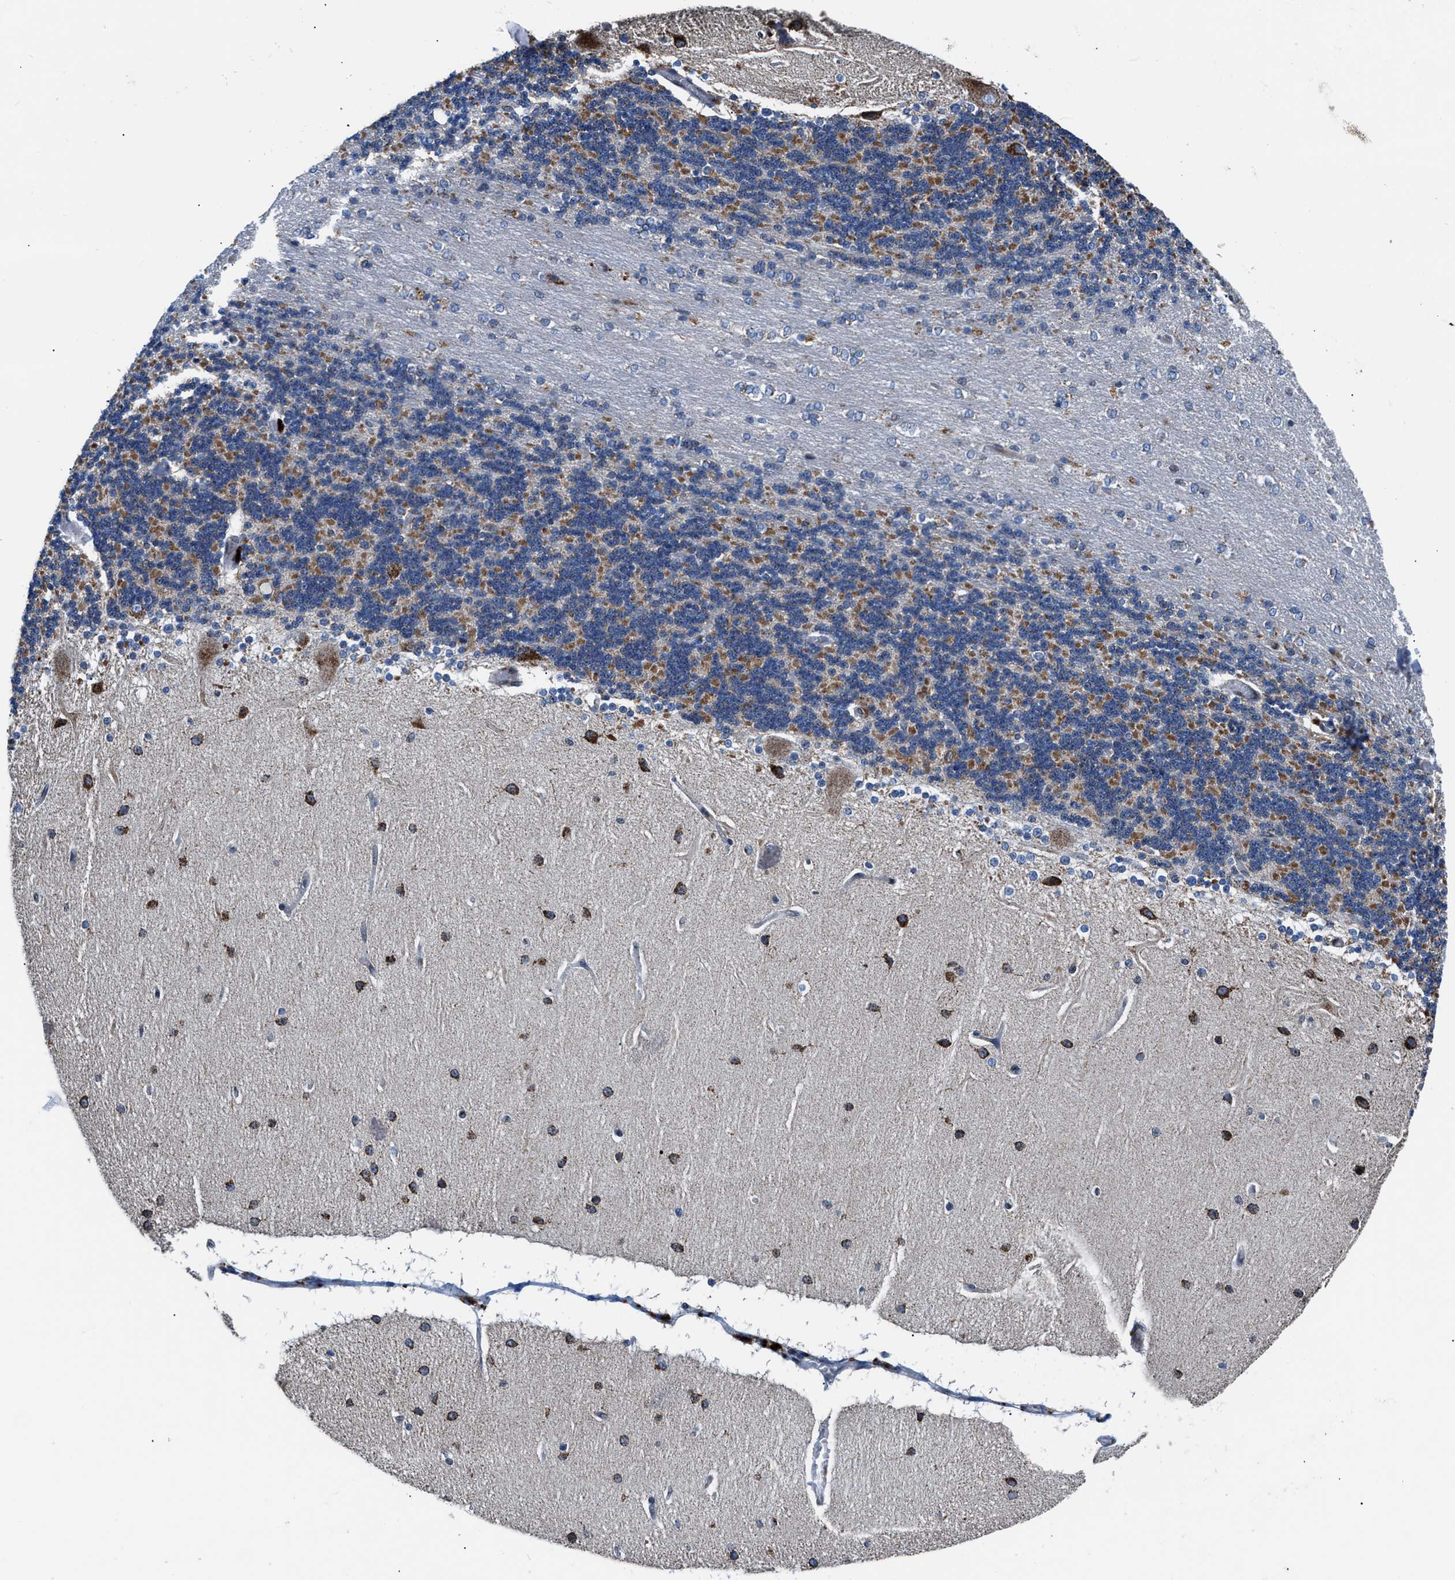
{"staining": {"intensity": "moderate", "quantity": "25%-75%", "location": "cytoplasmic/membranous"}, "tissue": "cerebellum", "cell_type": "Cells in granular layer", "image_type": "normal", "snomed": [{"axis": "morphology", "description": "Normal tissue, NOS"}, {"axis": "topography", "description": "Cerebellum"}], "caption": "Protein staining exhibits moderate cytoplasmic/membranous expression in approximately 25%-75% of cells in granular layer in unremarkable cerebellum. (DAB IHC with brightfield microscopy, high magnification).", "gene": "LMO2", "patient": {"sex": "female", "age": 54}}